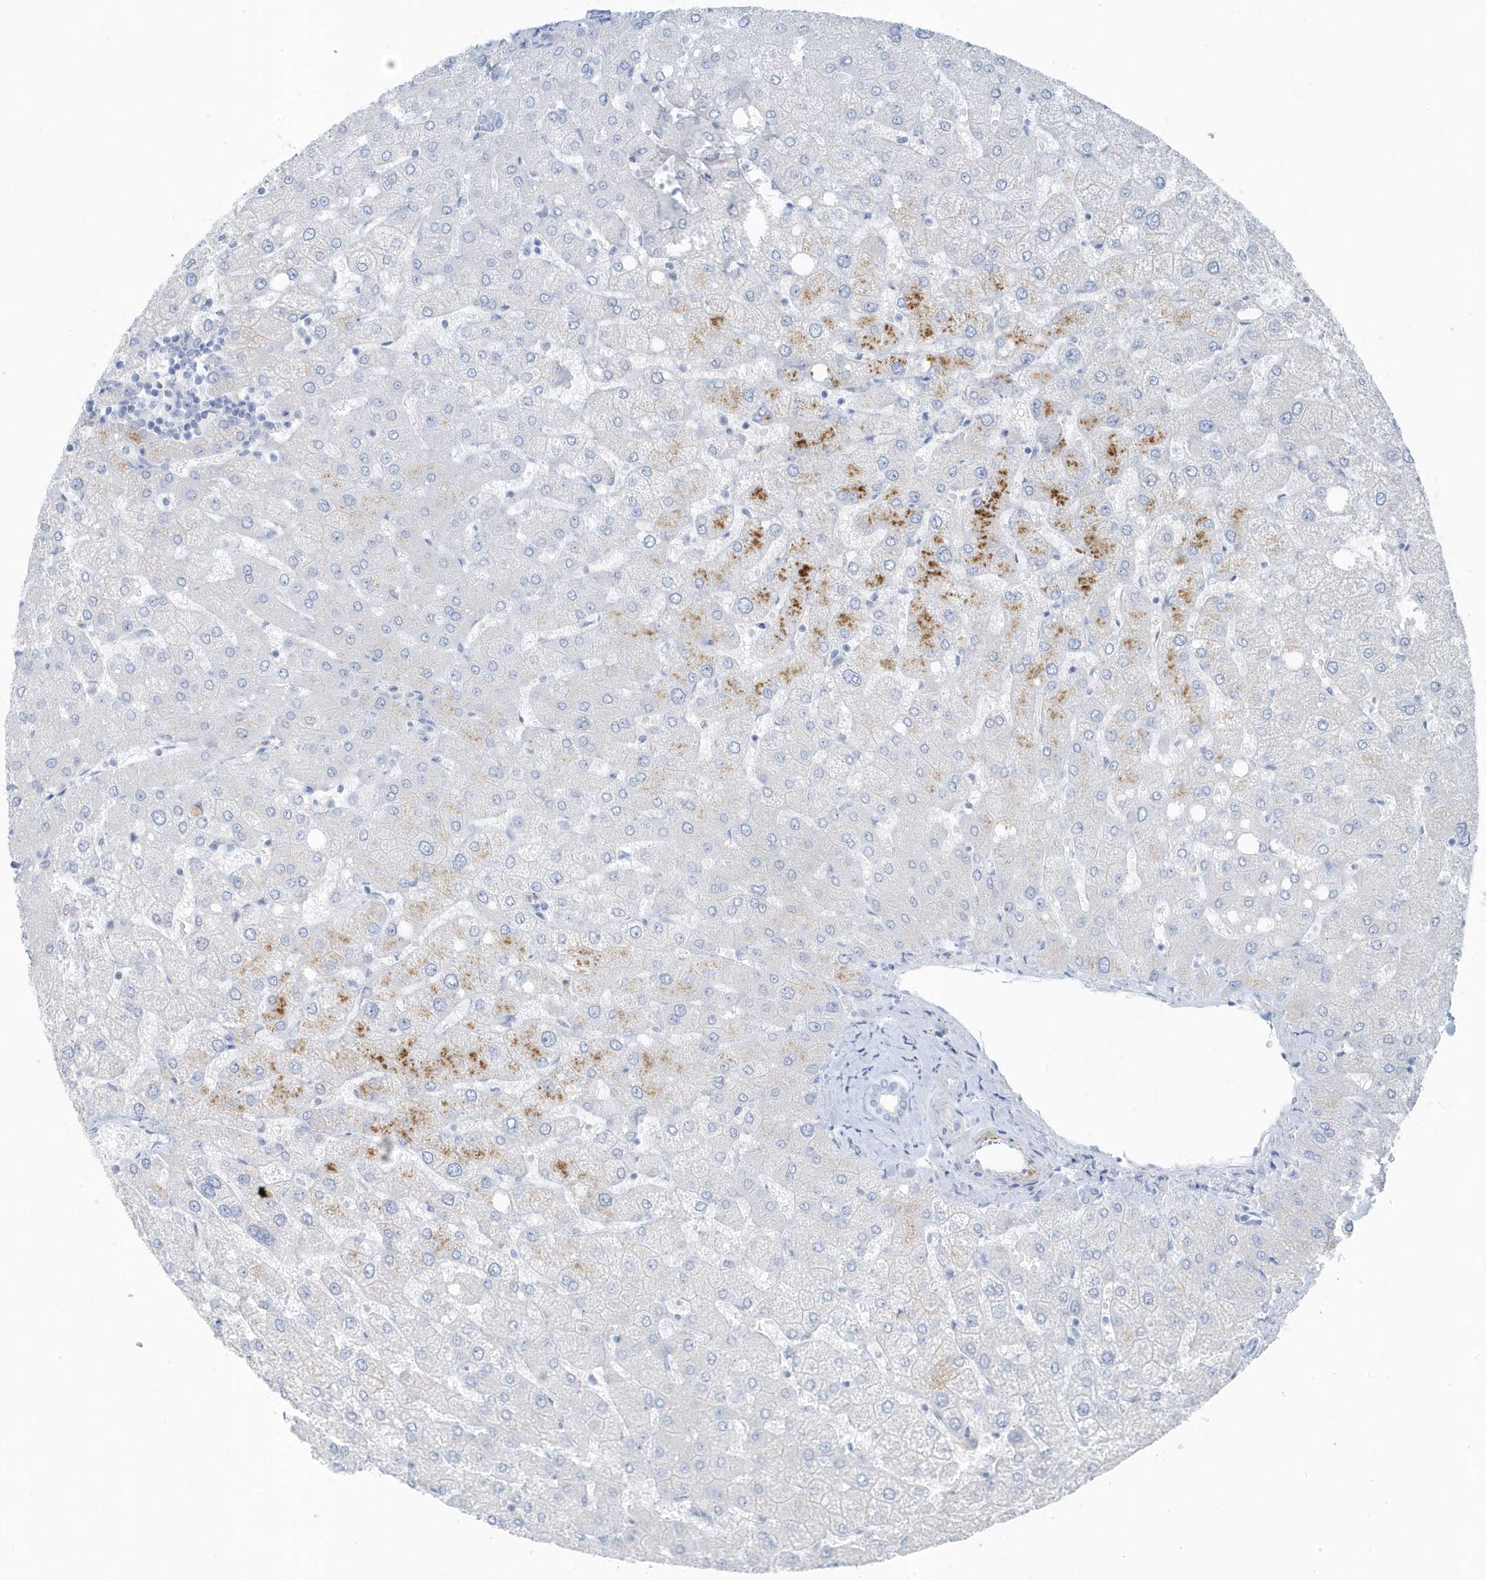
{"staining": {"intensity": "negative", "quantity": "none", "location": "none"}, "tissue": "liver", "cell_type": "Cholangiocytes", "image_type": "normal", "snomed": [{"axis": "morphology", "description": "Normal tissue, NOS"}, {"axis": "topography", "description": "Liver"}], "caption": "This is a image of IHC staining of normal liver, which shows no expression in cholangiocytes.", "gene": "FAM98A", "patient": {"sex": "female", "age": 54}}